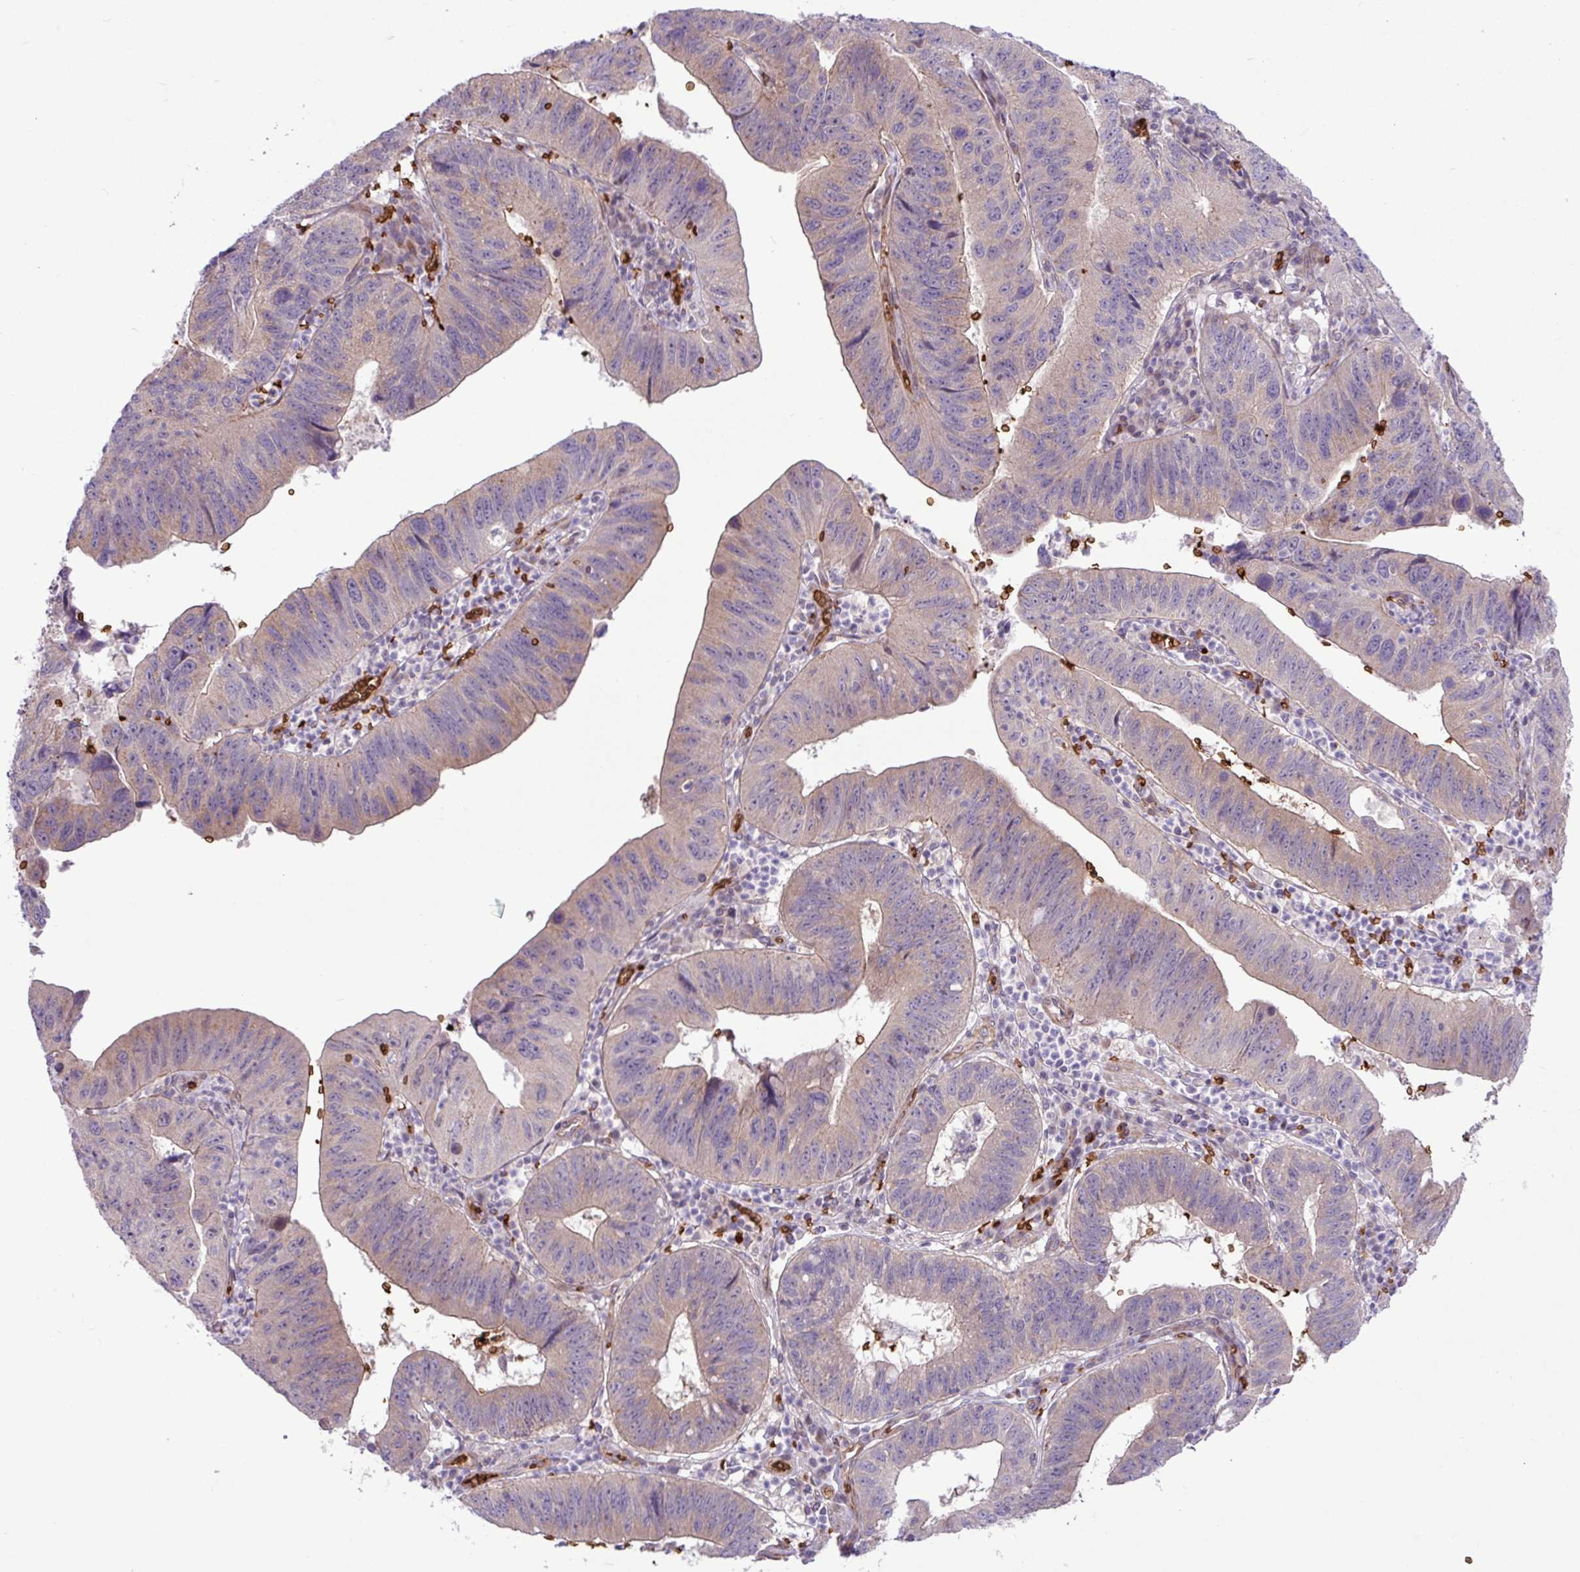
{"staining": {"intensity": "weak", "quantity": "<25%", "location": "cytoplasmic/membranous"}, "tissue": "stomach cancer", "cell_type": "Tumor cells", "image_type": "cancer", "snomed": [{"axis": "morphology", "description": "Adenocarcinoma, NOS"}, {"axis": "topography", "description": "Stomach"}], "caption": "Tumor cells are negative for protein expression in human adenocarcinoma (stomach).", "gene": "RAD21L1", "patient": {"sex": "male", "age": 59}}